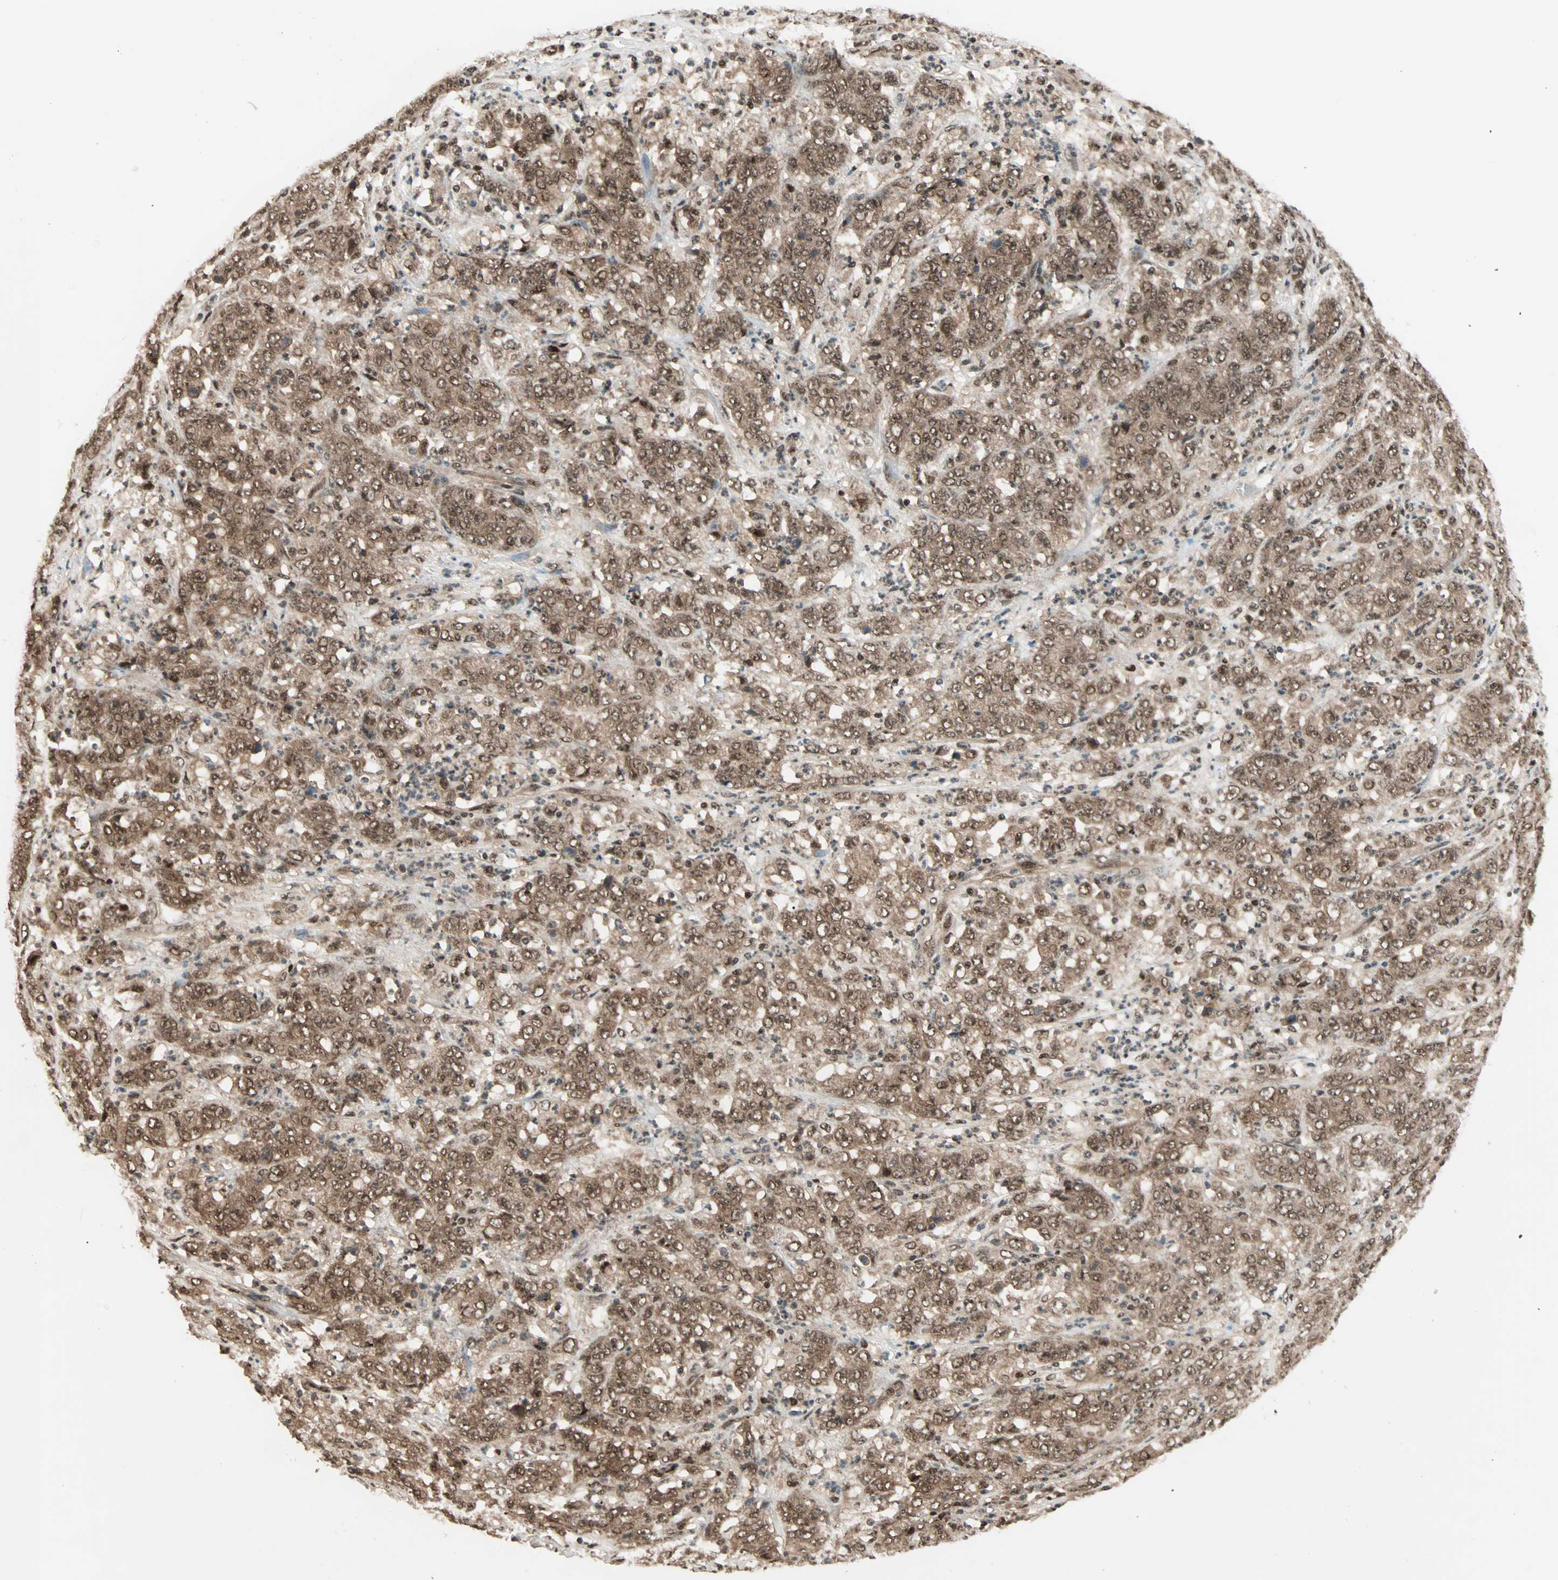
{"staining": {"intensity": "moderate", "quantity": ">75%", "location": "cytoplasmic/membranous,nuclear"}, "tissue": "stomach cancer", "cell_type": "Tumor cells", "image_type": "cancer", "snomed": [{"axis": "morphology", "description": "Adenocarcinoma, NOS"}, {"axis": "topography", "description": "Stomach, lower"}], "caption": "Brown immunohistochemical staining in stomach adenocarcinoma demonstrates moderate cytoplasmic/membranous and nuclear positivity in about >75% of tumor cells.", "gene": "ZNF44", "patient": {"sex": "female", "age": 71}}